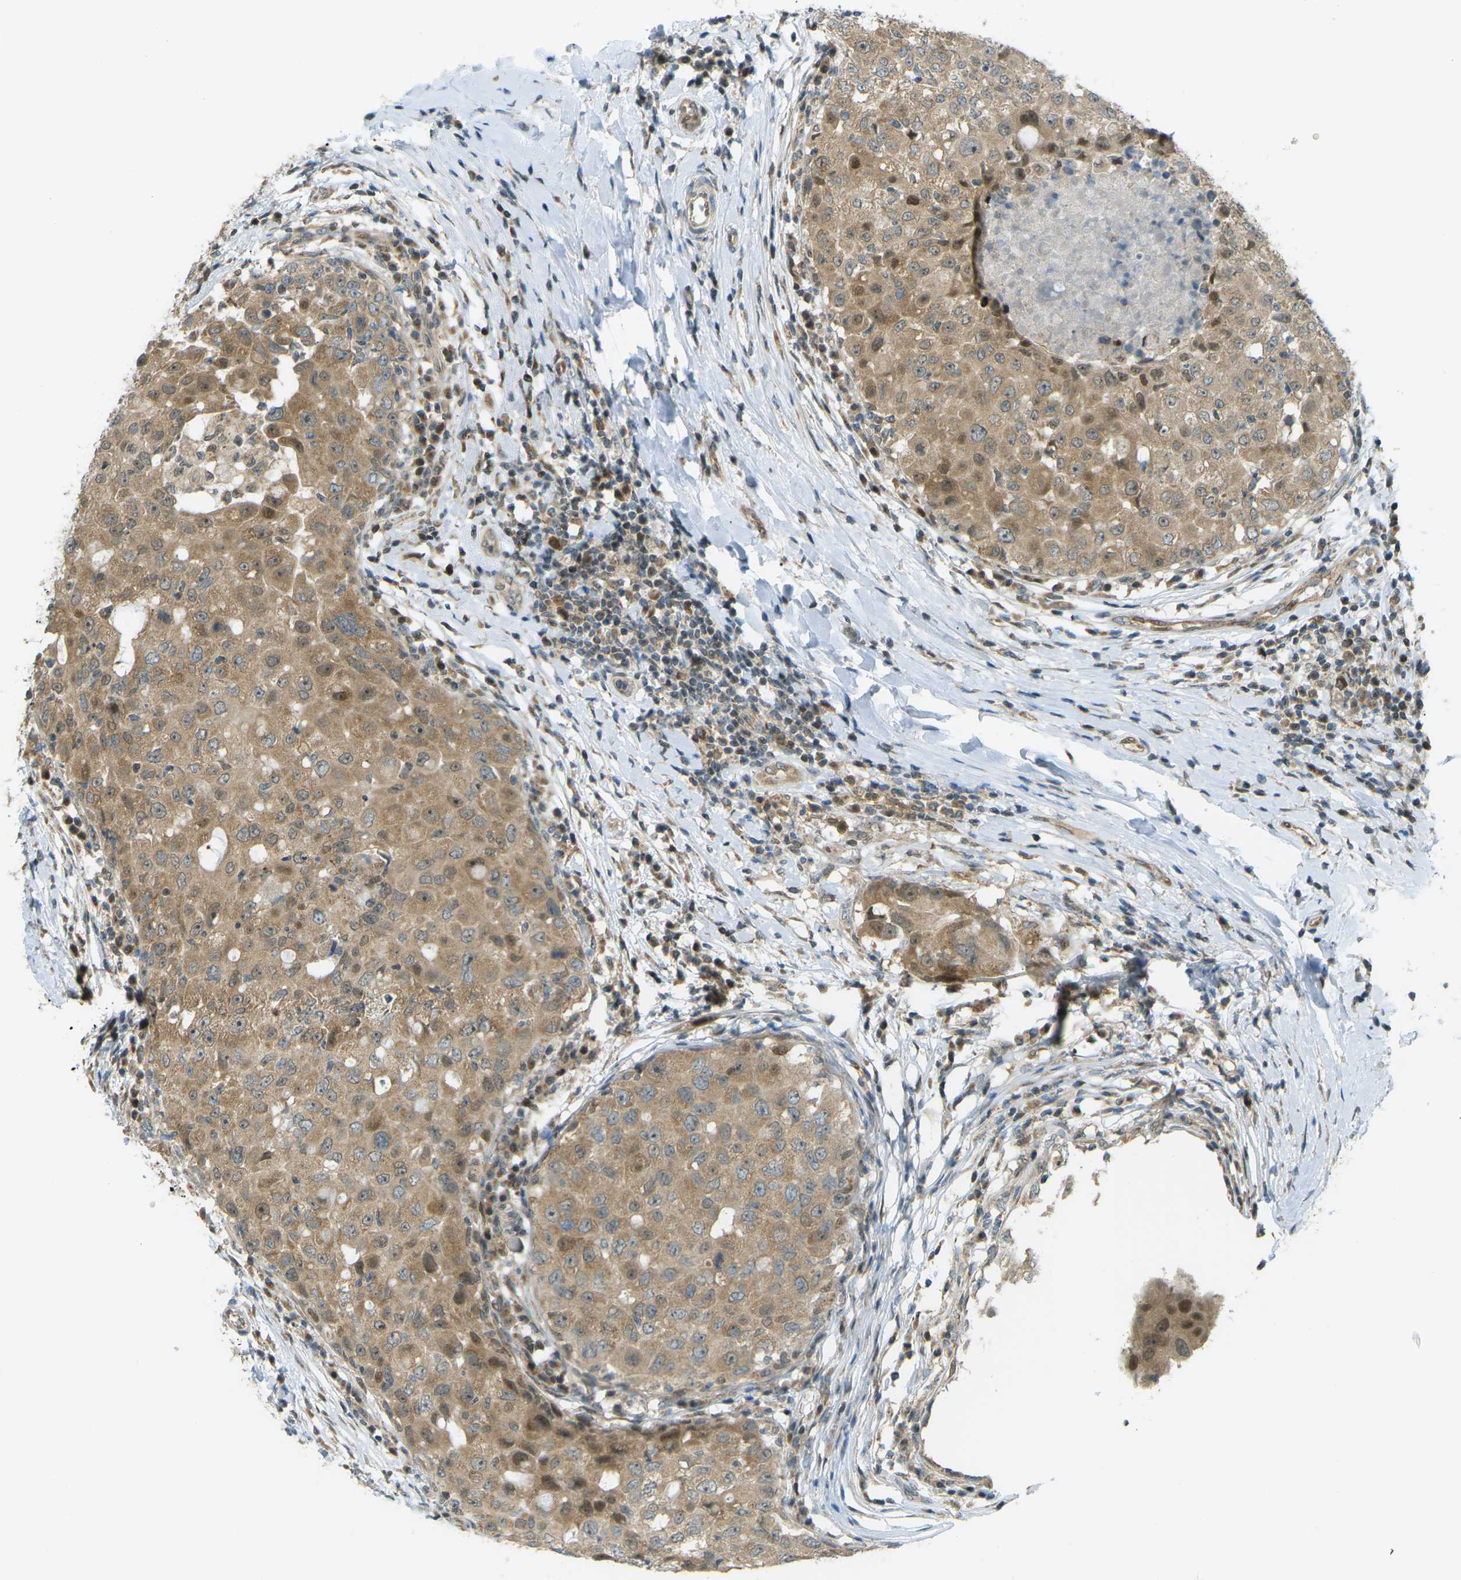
{"staining": {"intensity": "moderate", "quantity": ">75%", "location": "cytoplasmic/membranous"}, "tissue": "breast cancer", "cell_type": "Tumor cells", "image_type": "cancer", "snomed": [{"axis": "morphology", "description": "Duct carcinoma"}, {"axis": "topography", "description": "Breast"}], "caption": "This is a photomicrograph of IHC staining of breast infiltrating ductal carcinoma, which shows moderate expression in the cytoplasmic/membranous of tumor cells.", "gene": "CCDC186", "patient": {"sex": "female", "age": 27}}